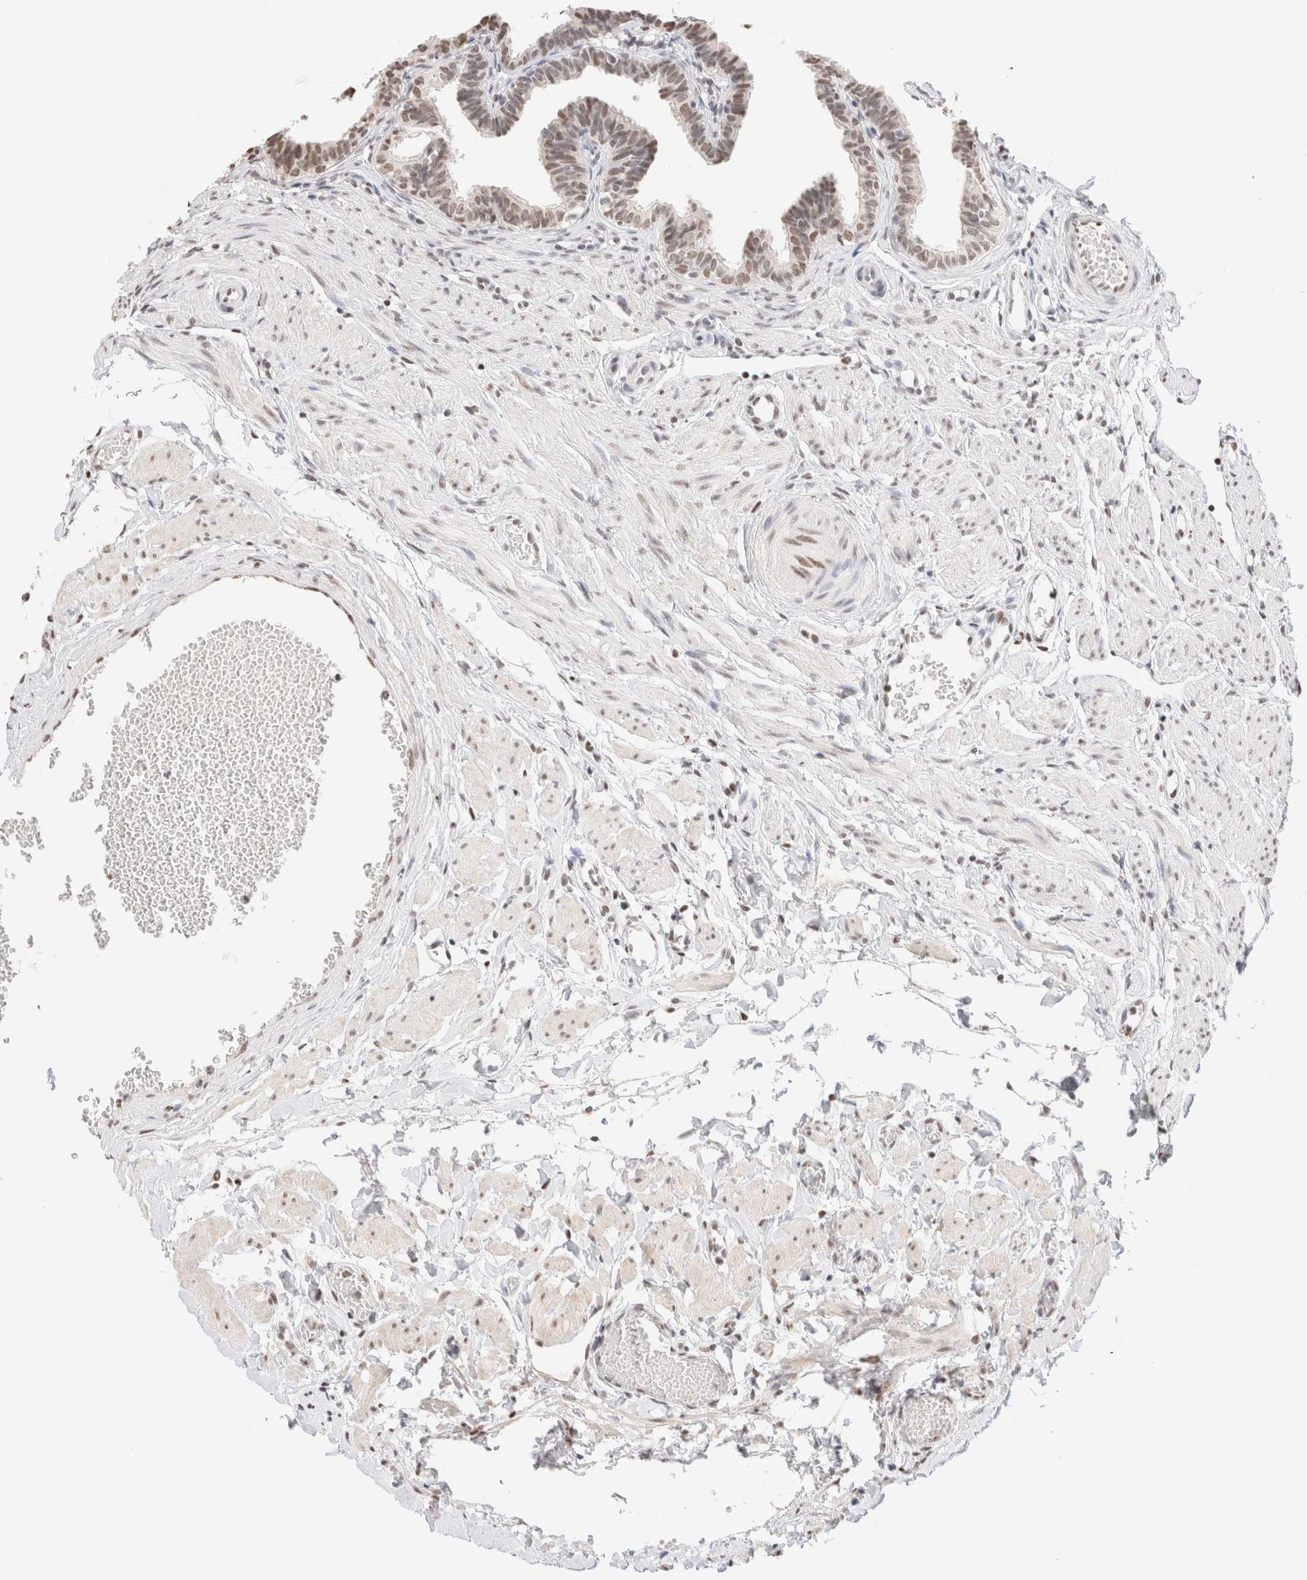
{"staining": {"intensity": "moderate", "quantity": ">75%", "location": "nuclear"}, "tissue": "fallopian tube", "cell_type": "Glandular cells", "image_type": "normal", "snomed": [{"axis": "morphology", "description": "Normal tissue, NOS"}, {"axis": "topography", "description": "Fallopian tube"}, {"axis": "topography", "description": "Ovary"}], "caption": "IHC of benign human fallopian tube reveals medium levels of moderate nuclear positivity in approximately >75% of glandular cells.", "gene": "SUPT3H", "patient": {"sex": "female", "age": 23}}